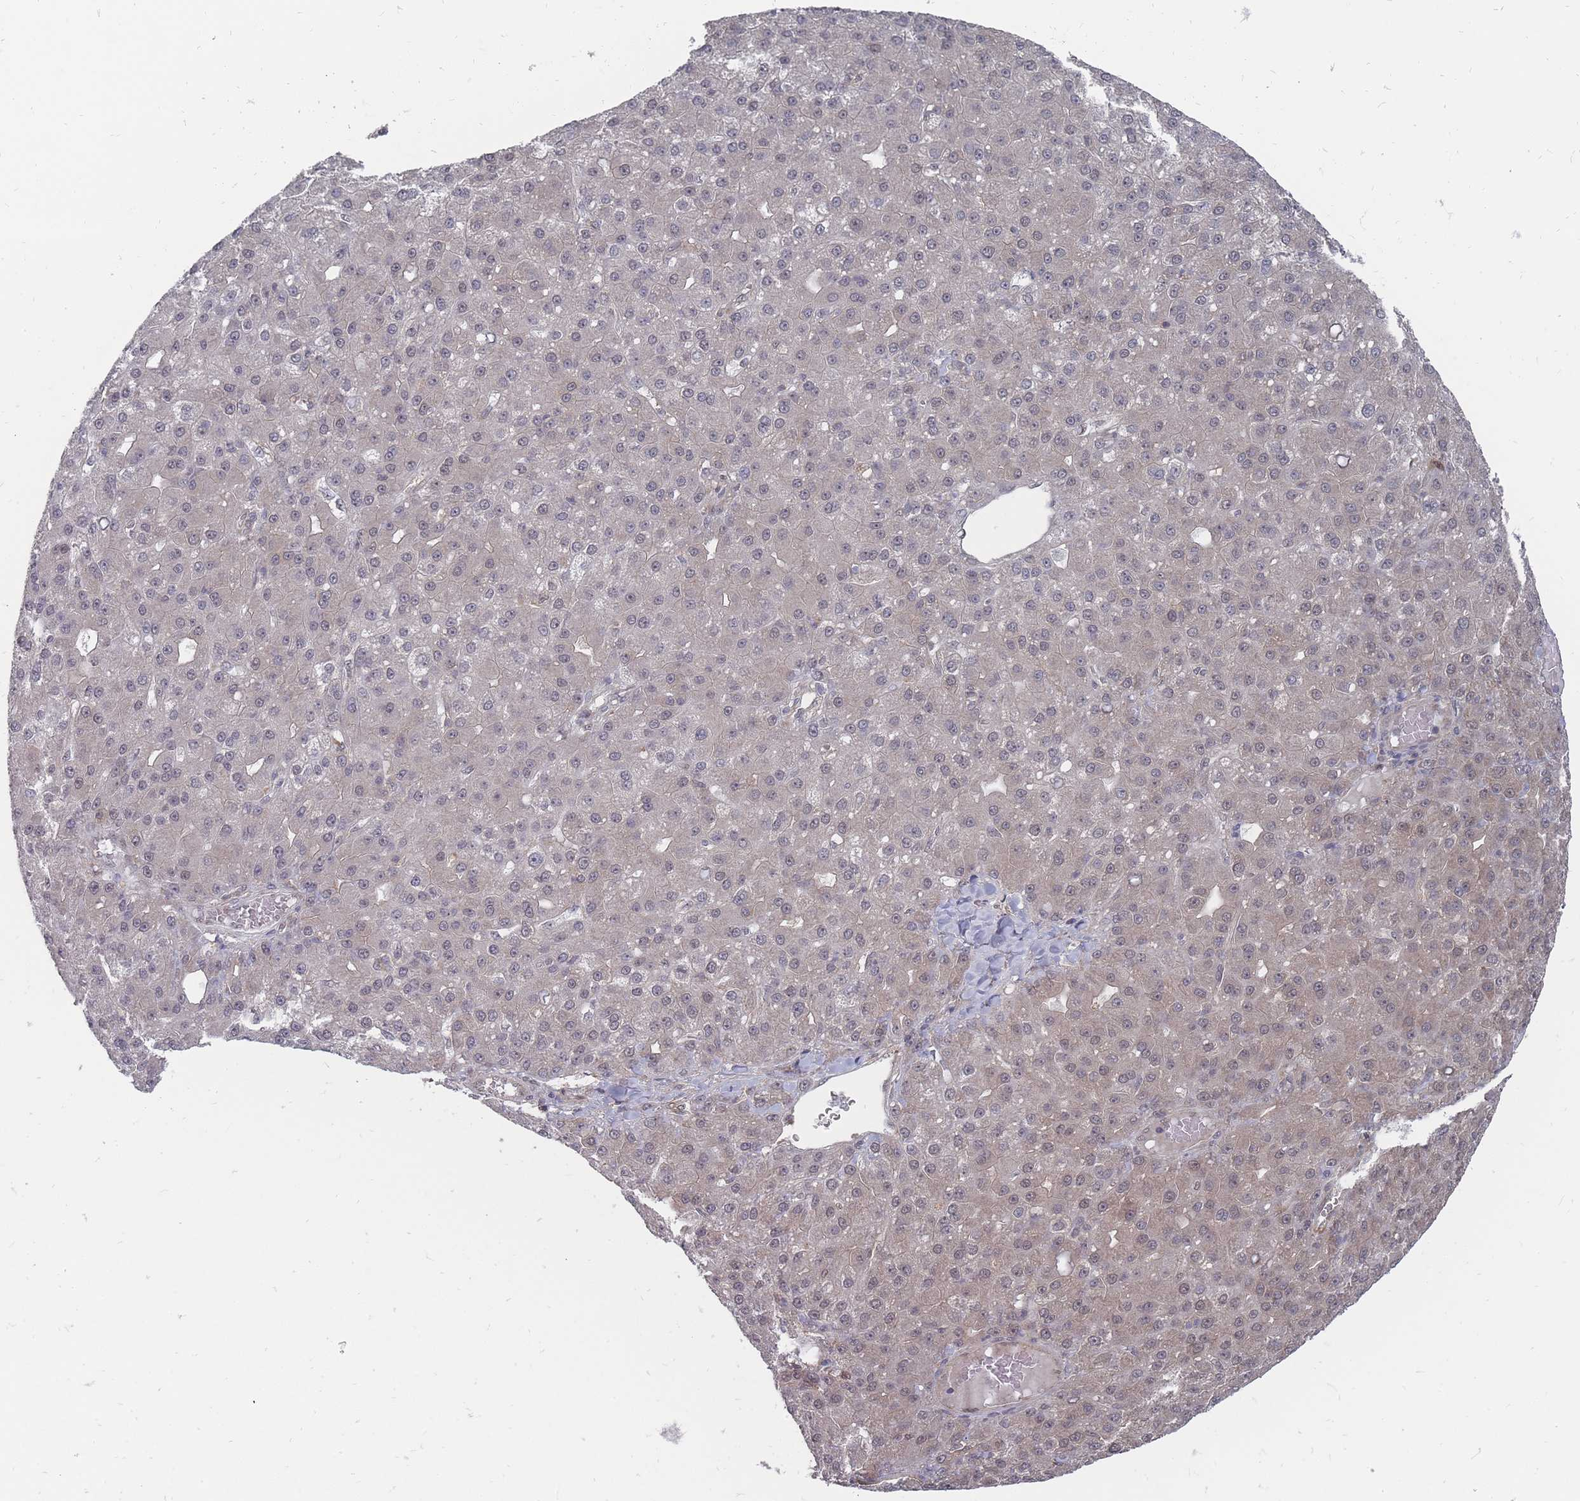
{"staining": {"intensity": "negative", "quantity": "none", "location": "none"}, "tissue": "liver cancer", "cell_type": "Tumor cells", "image_type": "cancer", "snomed": [{"axis": "morphology", "description": "Carcinoma, Hepatocellular, NOS"}, {"axis": "topography", "description": "Liver"}], "caption": "Liver cancer was stained to show a protein in brown. There is no significant staining in tumor cells. Brightfield microscopy of immunohistochemistry (IHC) stained with DAB (brown) and hematoxylin (blue), captured at high magnification.", "gene": "NKD1", "patient": {"sex": "male", "age": 67}}